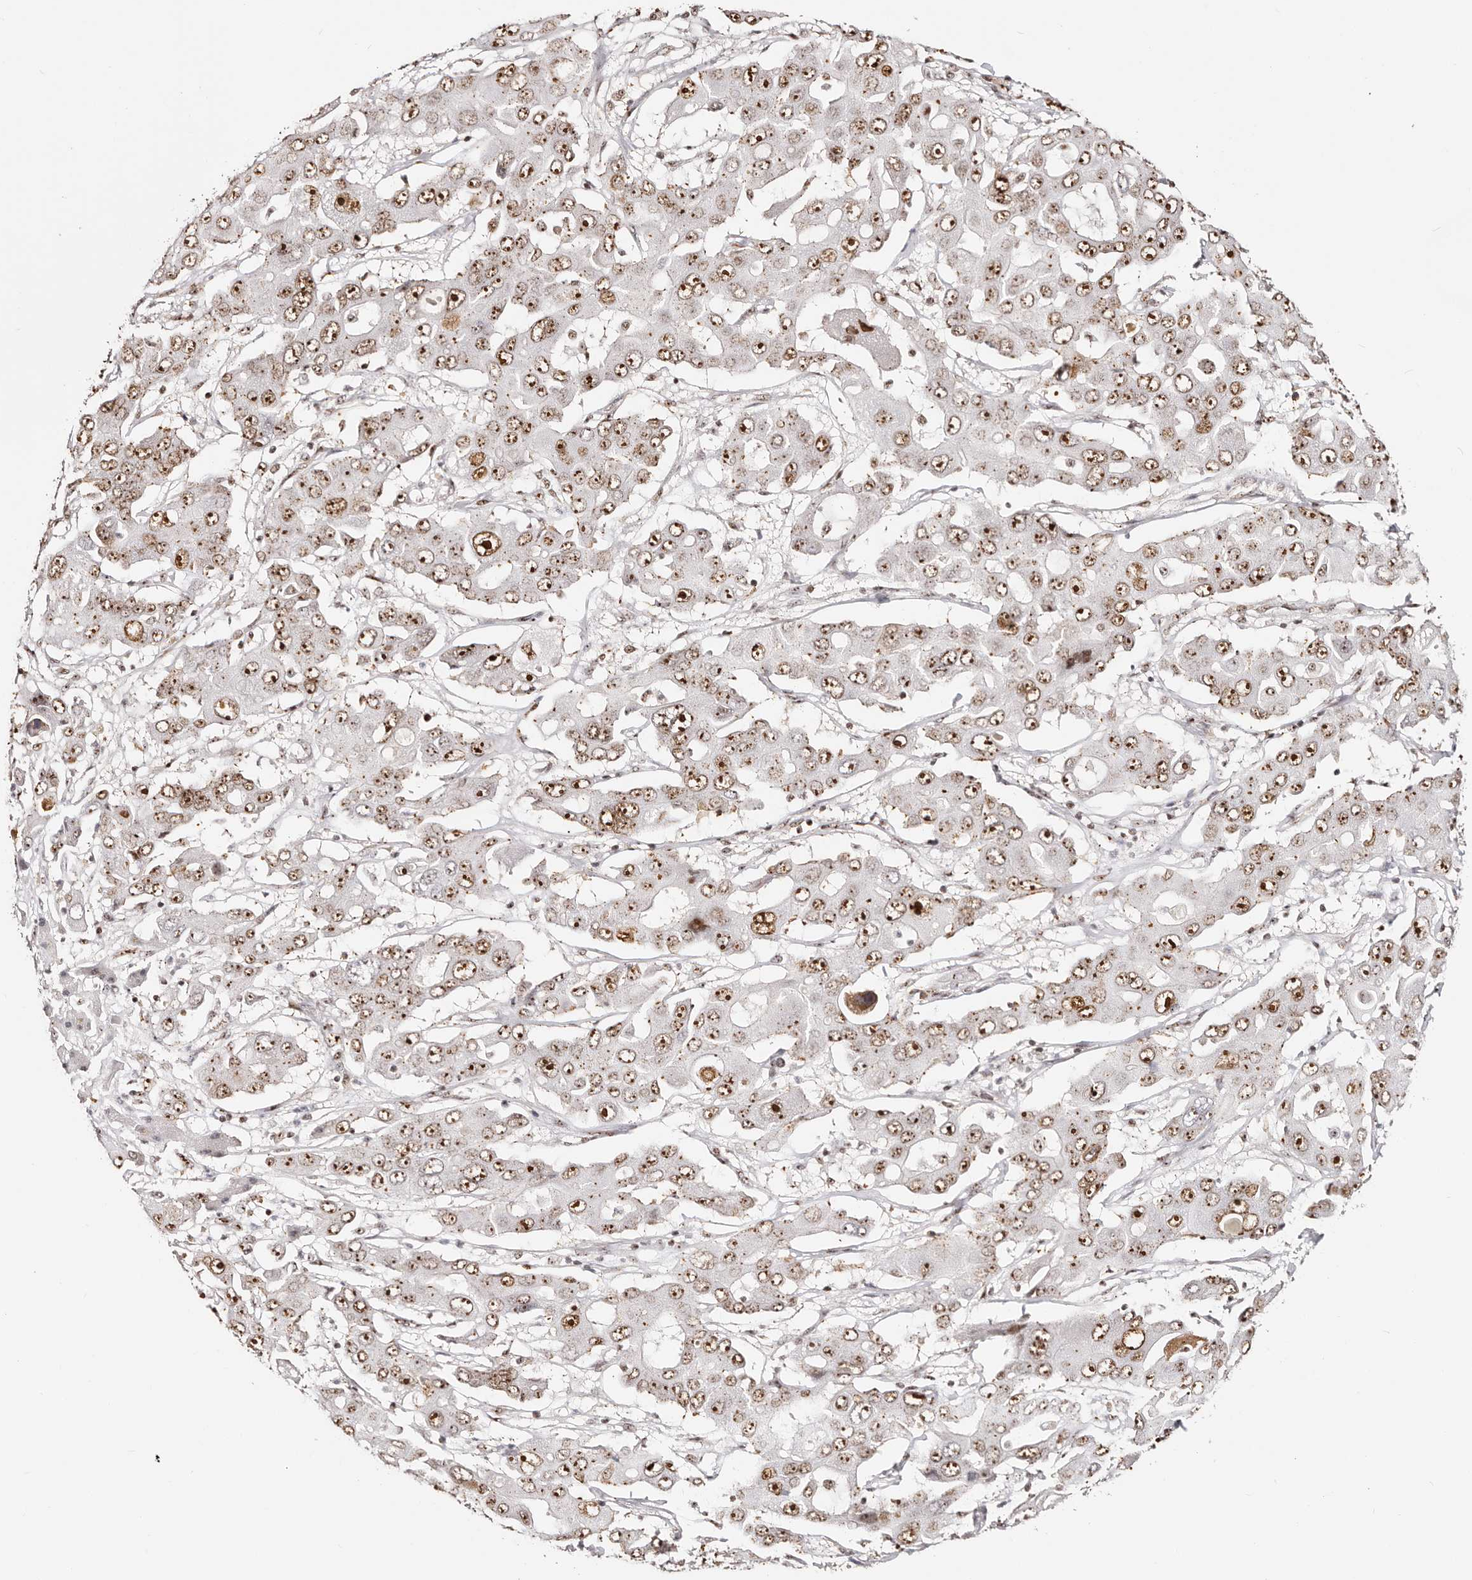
{"staining": {"intensity": "strong", "quantity": "25%-75%", "location": "nuclear"}, "tissue": "liver cancer", "cell_type": "Tumor cells", "image_type": "cancer", "snomed": [{"axis": "morphology", "description": "Cholangiocarcinoma"}, {"axis": "topography", "description": "Liver"}], "caption": "A high amount of strong nuclear staining is identified in approximately 25%-75% of tumor cells in liver cholangiocarcinoma tissue. Using DAB (3,3'-diaminobenzidine) (brown) and hematoxylin (blue) stains, captured at high magnification using brightfield microscopy.", "gene": "IQGAP3", "patient": {"sex": "male", "age": 67}}